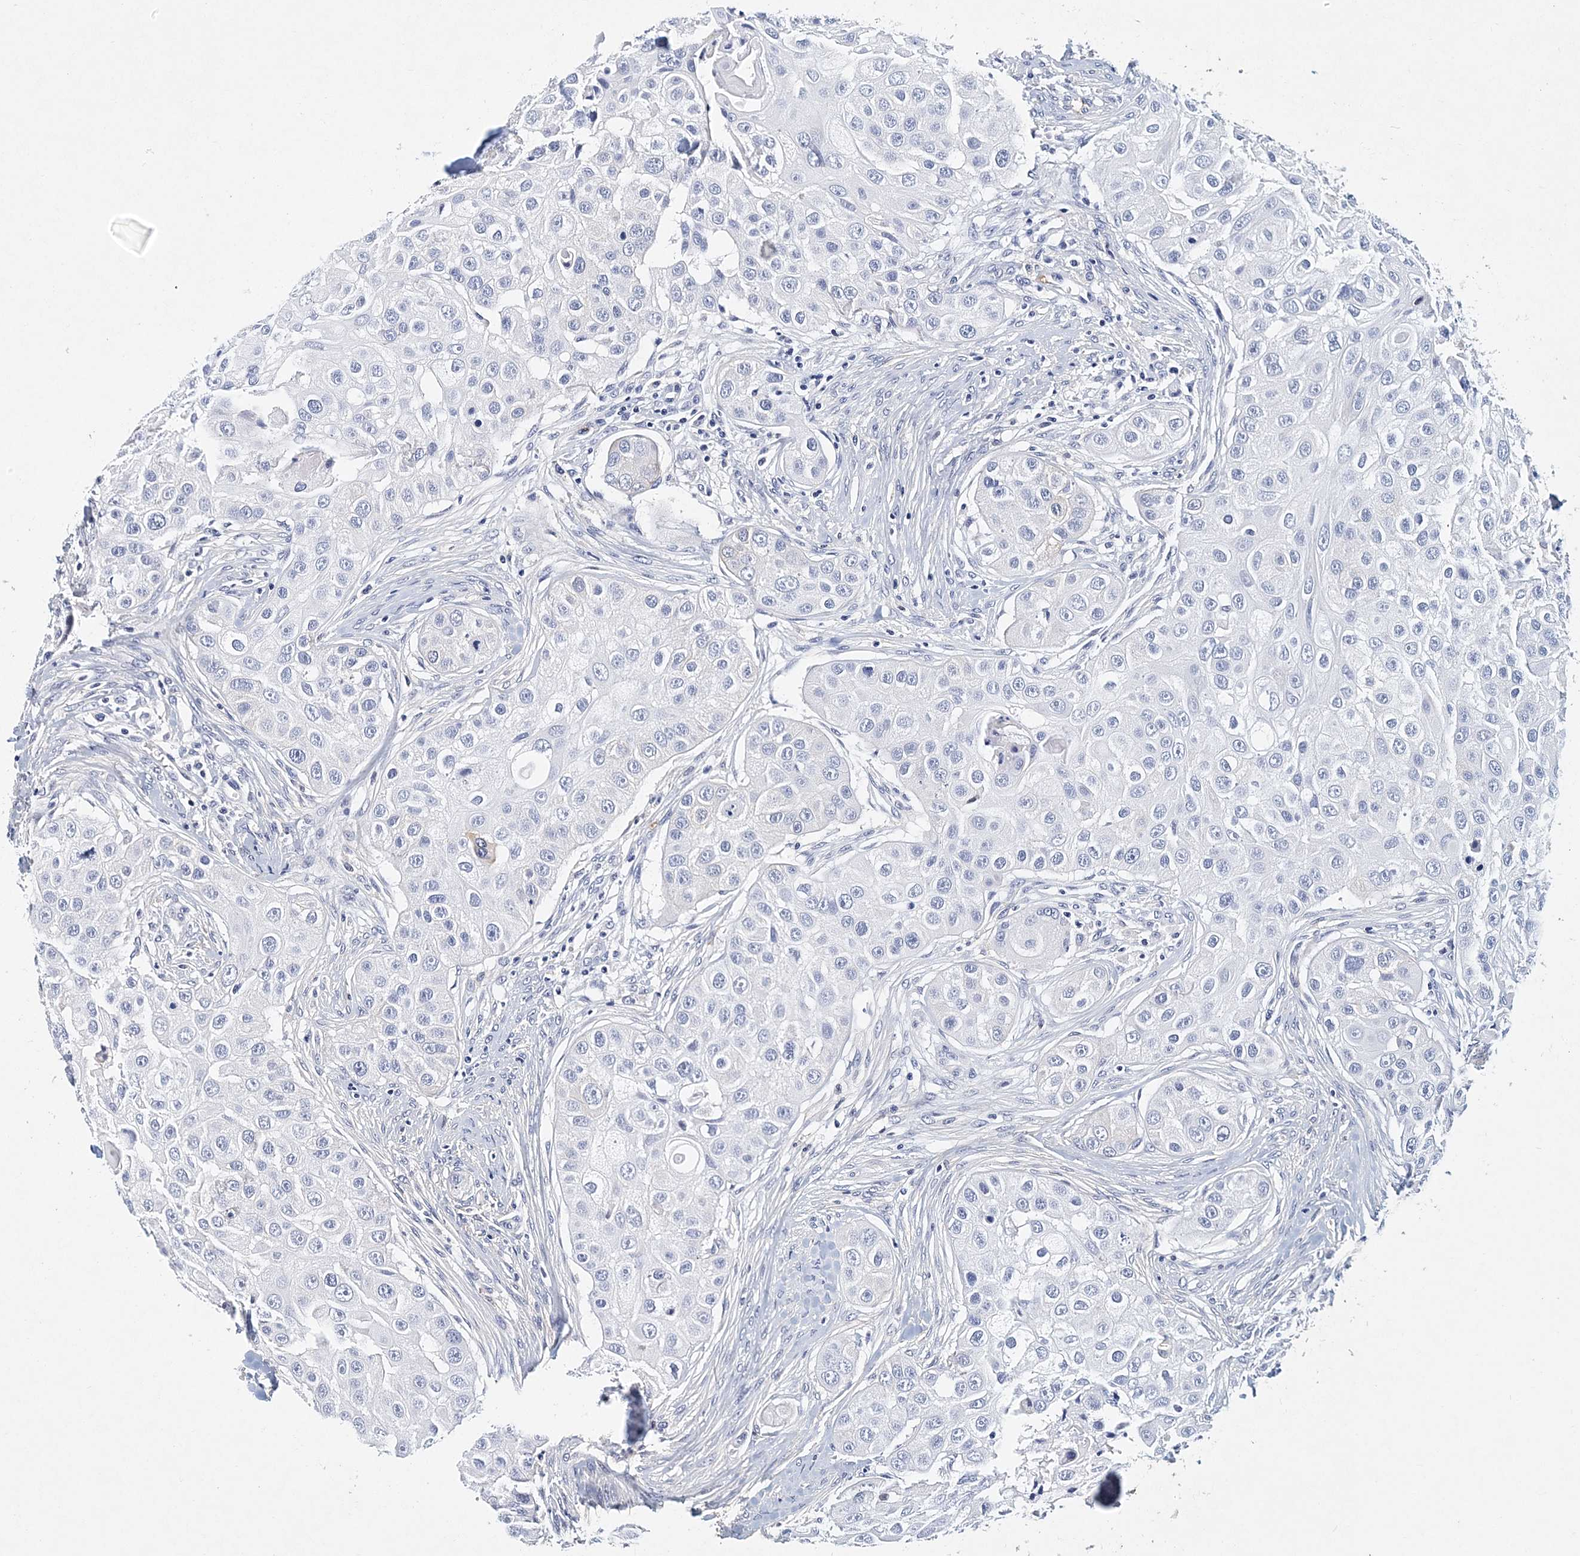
{"staining": {"intensity": "negative", "quantity": "none", "location": "none"}, "tissue": "head and neck cancer", "cell_type": "Tumor cells", "image_type": "cancer", "snomed": [{"axis": "morphology", "description": "Normal tissue, NOS"}, {"axis": "morphology", "description": "Squamous cell carcinoma, NOS"}, {"axis": "topography", "description": "Skeletal muscle"}, {"axis": "topography", "description": "Head-Neck"}], "caption": "Protein analysis of squamous cell carcinoma (head and neck) exhibits no significant expression in tumor cells.", "gene": "ITGA2B", "patient": {"sex": "male", "age": 51}}